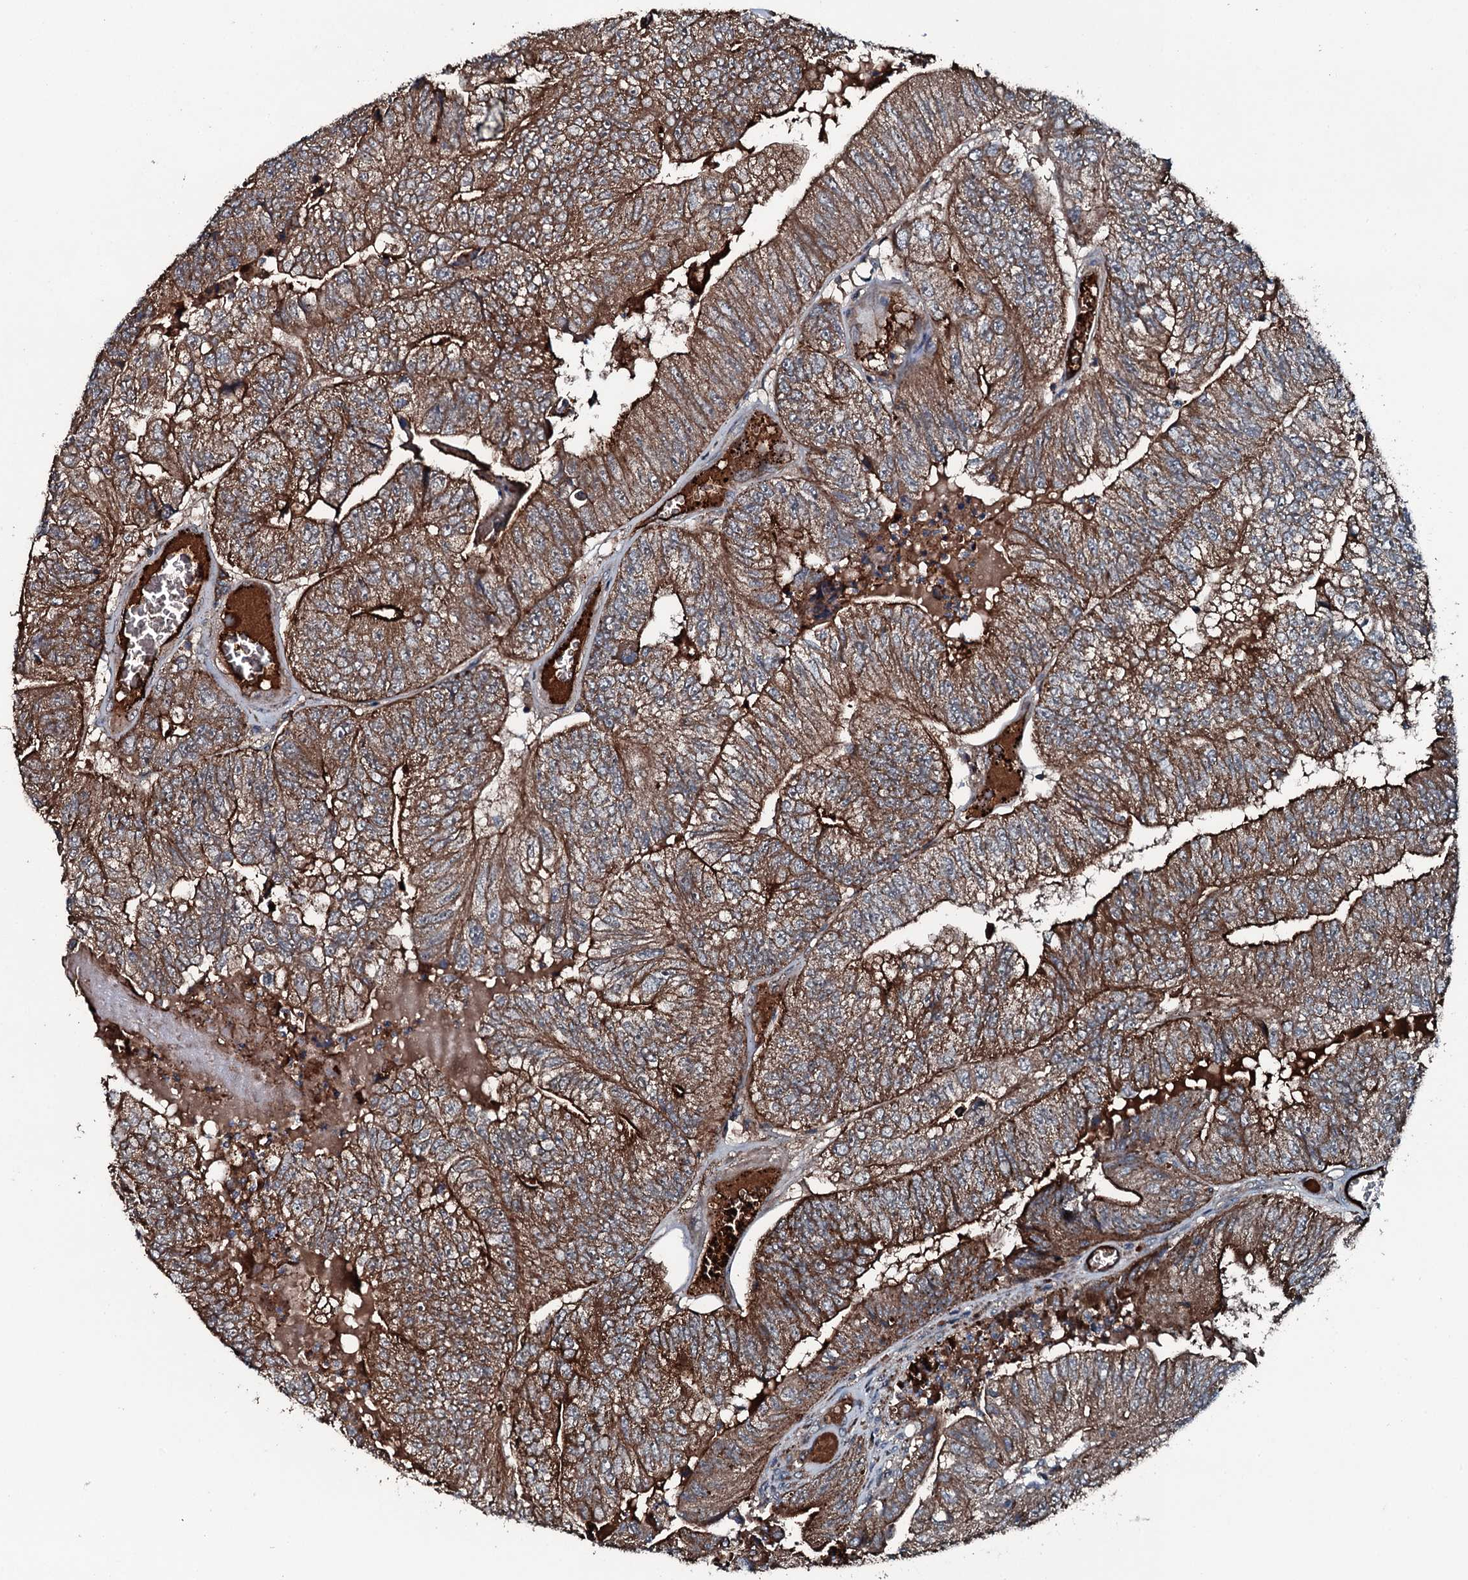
{"staining": {"intensity": "strong", "quantity": ">75%", "location": "cytoplasmic/membranous"}, "tissue": "colorectal cancer", "cell_type": "Tumor cells", "image_type": "cancer", "snomed": [{"axis": "morphology", "description": "Adenocarcinoma, NOS"}, {"axis": "topography", "description": "Colon"}], "caption": "Colorectal adenocarcinoma tissue demonstrates strong cytoplasmic/membranous staining in about >75% of tumor cells, visualized by immunohistochemistry. (DAB IHC, brown staining for protein, blue staining for nuclei).", "gene": "TRIM7", "patient": {"sex": "female", "age": 67}}